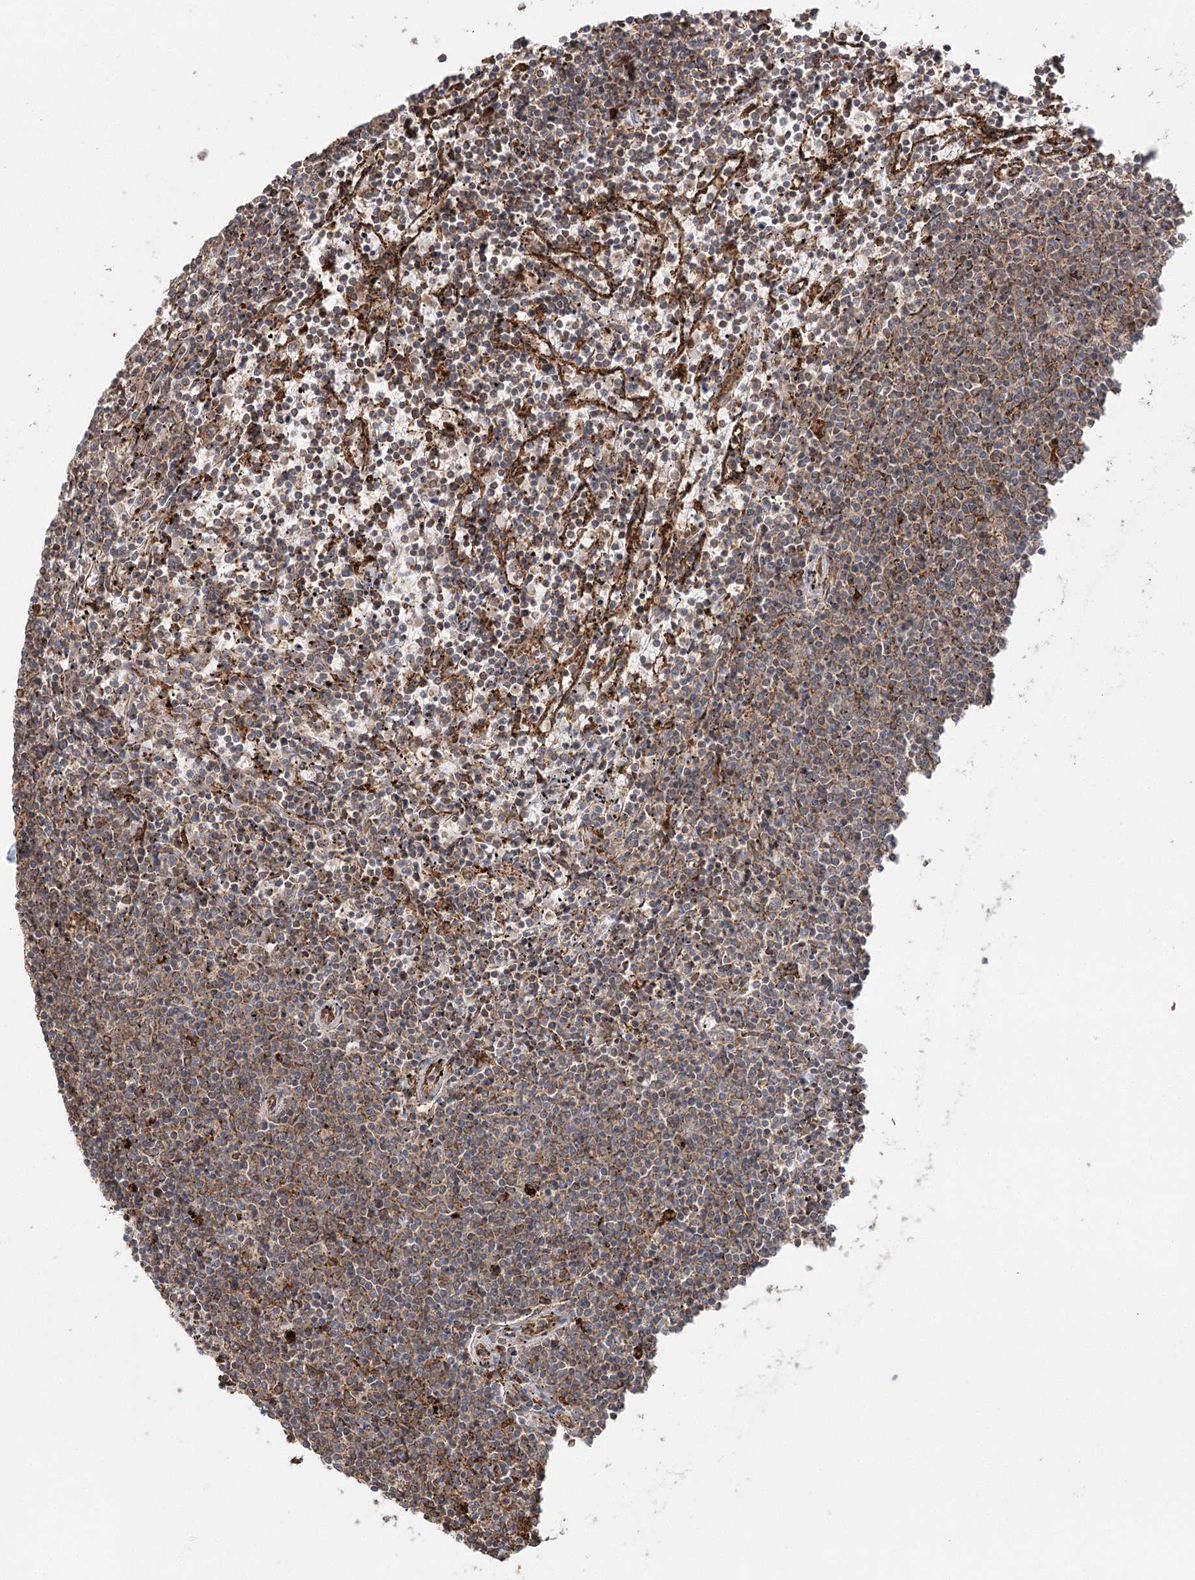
{"staining": {"intensity": "weak", "quantity": "<25%", "location": "cytoplasmic/membranous"}, "tissue": "lymphoma", "cell_type": "Tumor cells", "image_type": "cancer", "snomed": [{"axis": "morphology", "description": "Malignant lymphoma, non-Hodgkin's type, Low grade"}, {"axis": "topography", "description": "Spleen"}], "caption": "Immunohistochemistry (IHC) image of human lymphoma stained for a protein (brown), which demonstrates no positivity in tumor cells. The staining was performed using DAB to visualize the protein expression in brown, while the nuclei were stained in blue with hematoxylin (Magnification: 20x).", "gene": "DNAJB14", "patient": {"sex": "female", "age": 50}}